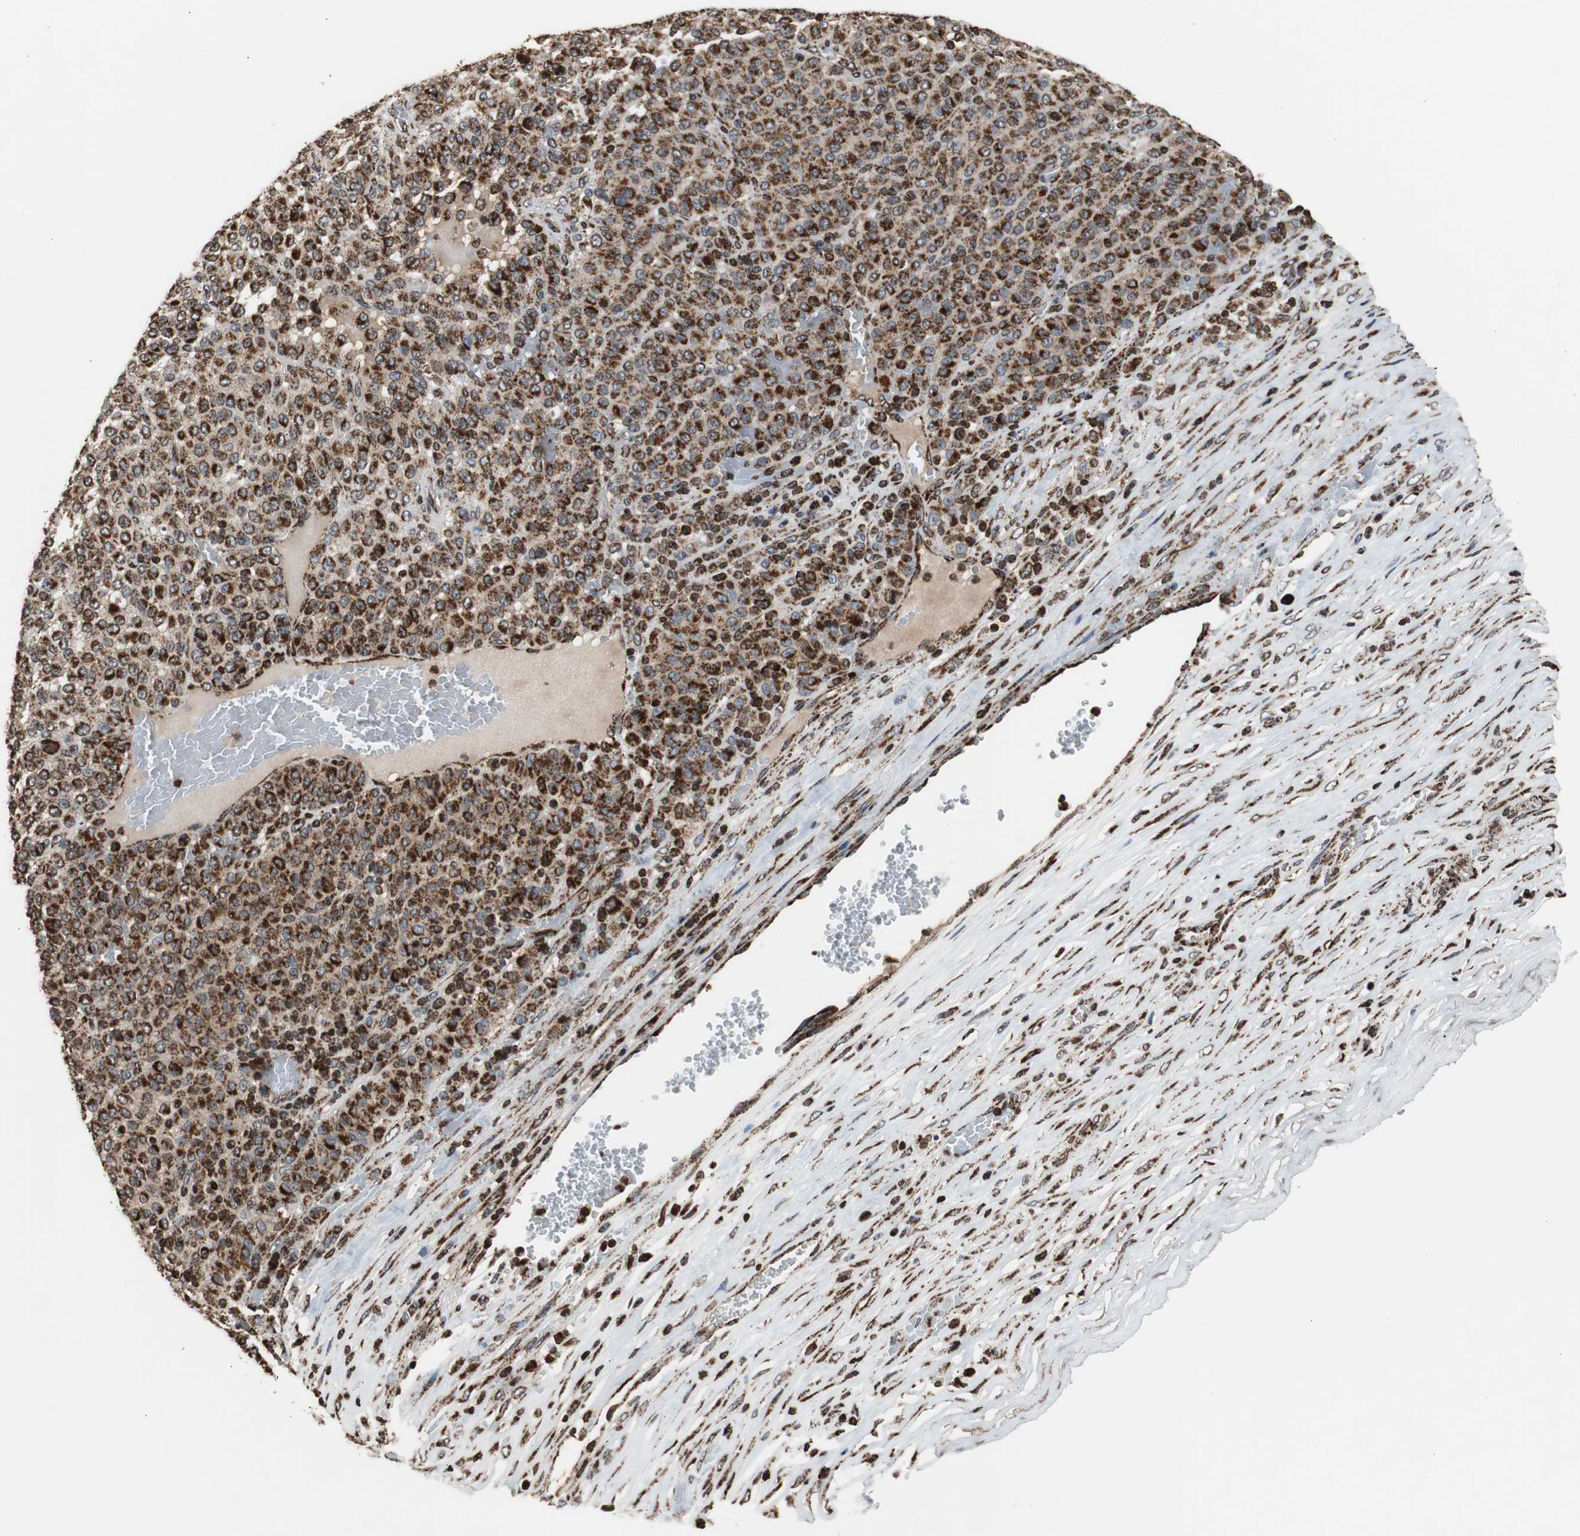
{"staining": {"intensity": "strong", "quantity": ">75%", "location": "cytoplasmic/membranous"}, "tissue": "melanoma", "cell_type": "Tumor cells", "image_type": "cancer", "snomed": [{"axis": "morphology", "description": "Malignant melanoma, Metastatic site"}, {"axis": "topography", "description": "Pancreas"}], "caption": "Human melanoma stained for a protein (brown) shows strong cytoplasmic/membranous positive positivity in about >75% of tumor cells.", "gene": "HSPA9", "patient": {"sex": "female", "age": 30}}